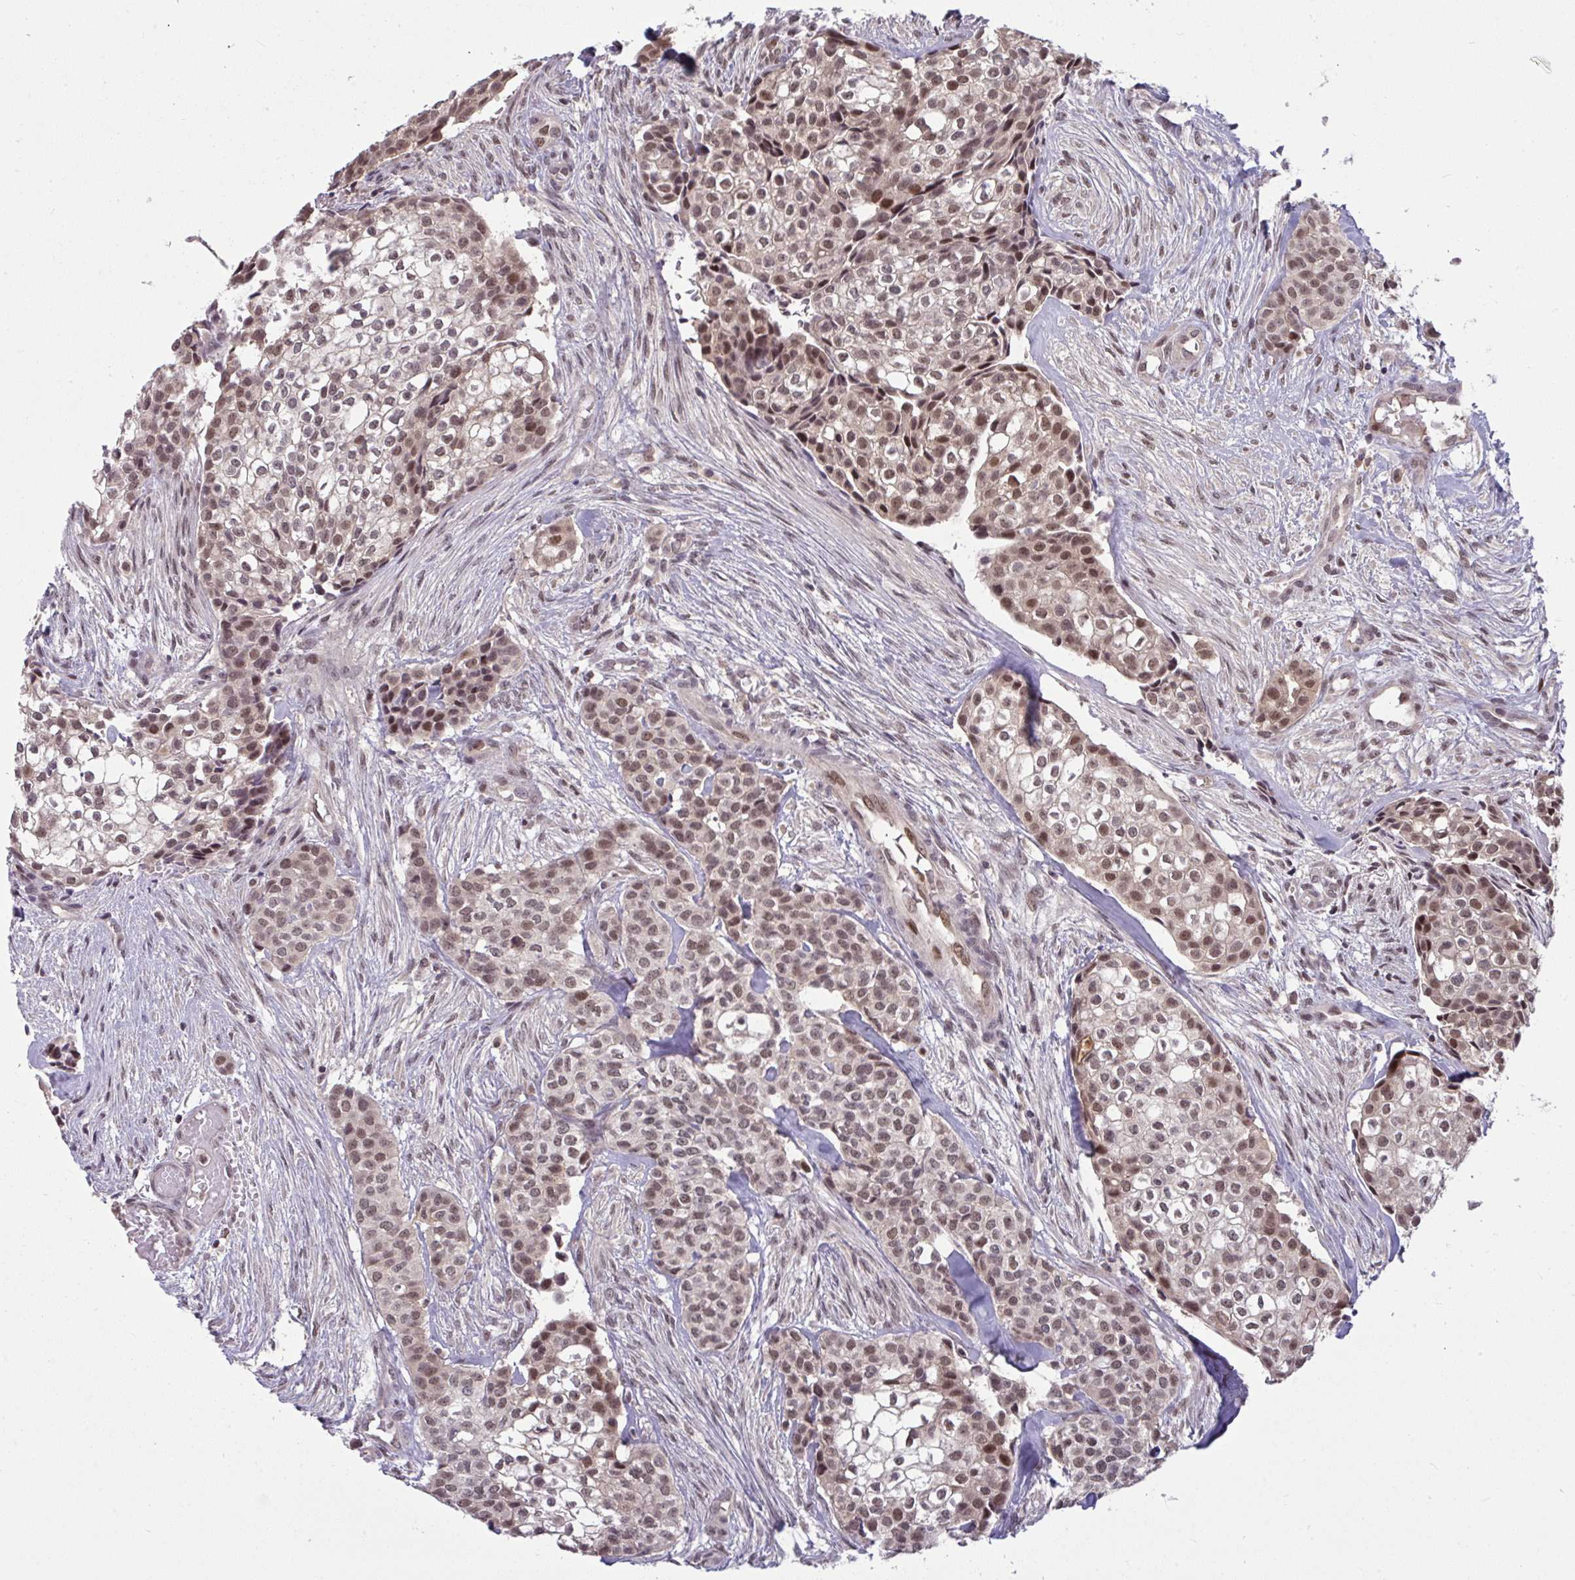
{"staining": {"intensity": "moderate", "quantity": ">75%", "location": "nuclear"}, "tissue": "head and neck cancer", "cell_type": "Tumor cells", "image_type": "cancer", "snomed": [{"axis": "morphology", "description": "Adenocarcinoma, NOS"}, {"axis": "topography", "description": "Head-Neck"}], "caption": "Head and neck adenocarcinoma stained for a protein (brown) reveals moderate nuclear positive expression in approximately >75% of tumor cells.", "gene": "KLF2", "patient": {"sex": "male", "age": 81}}